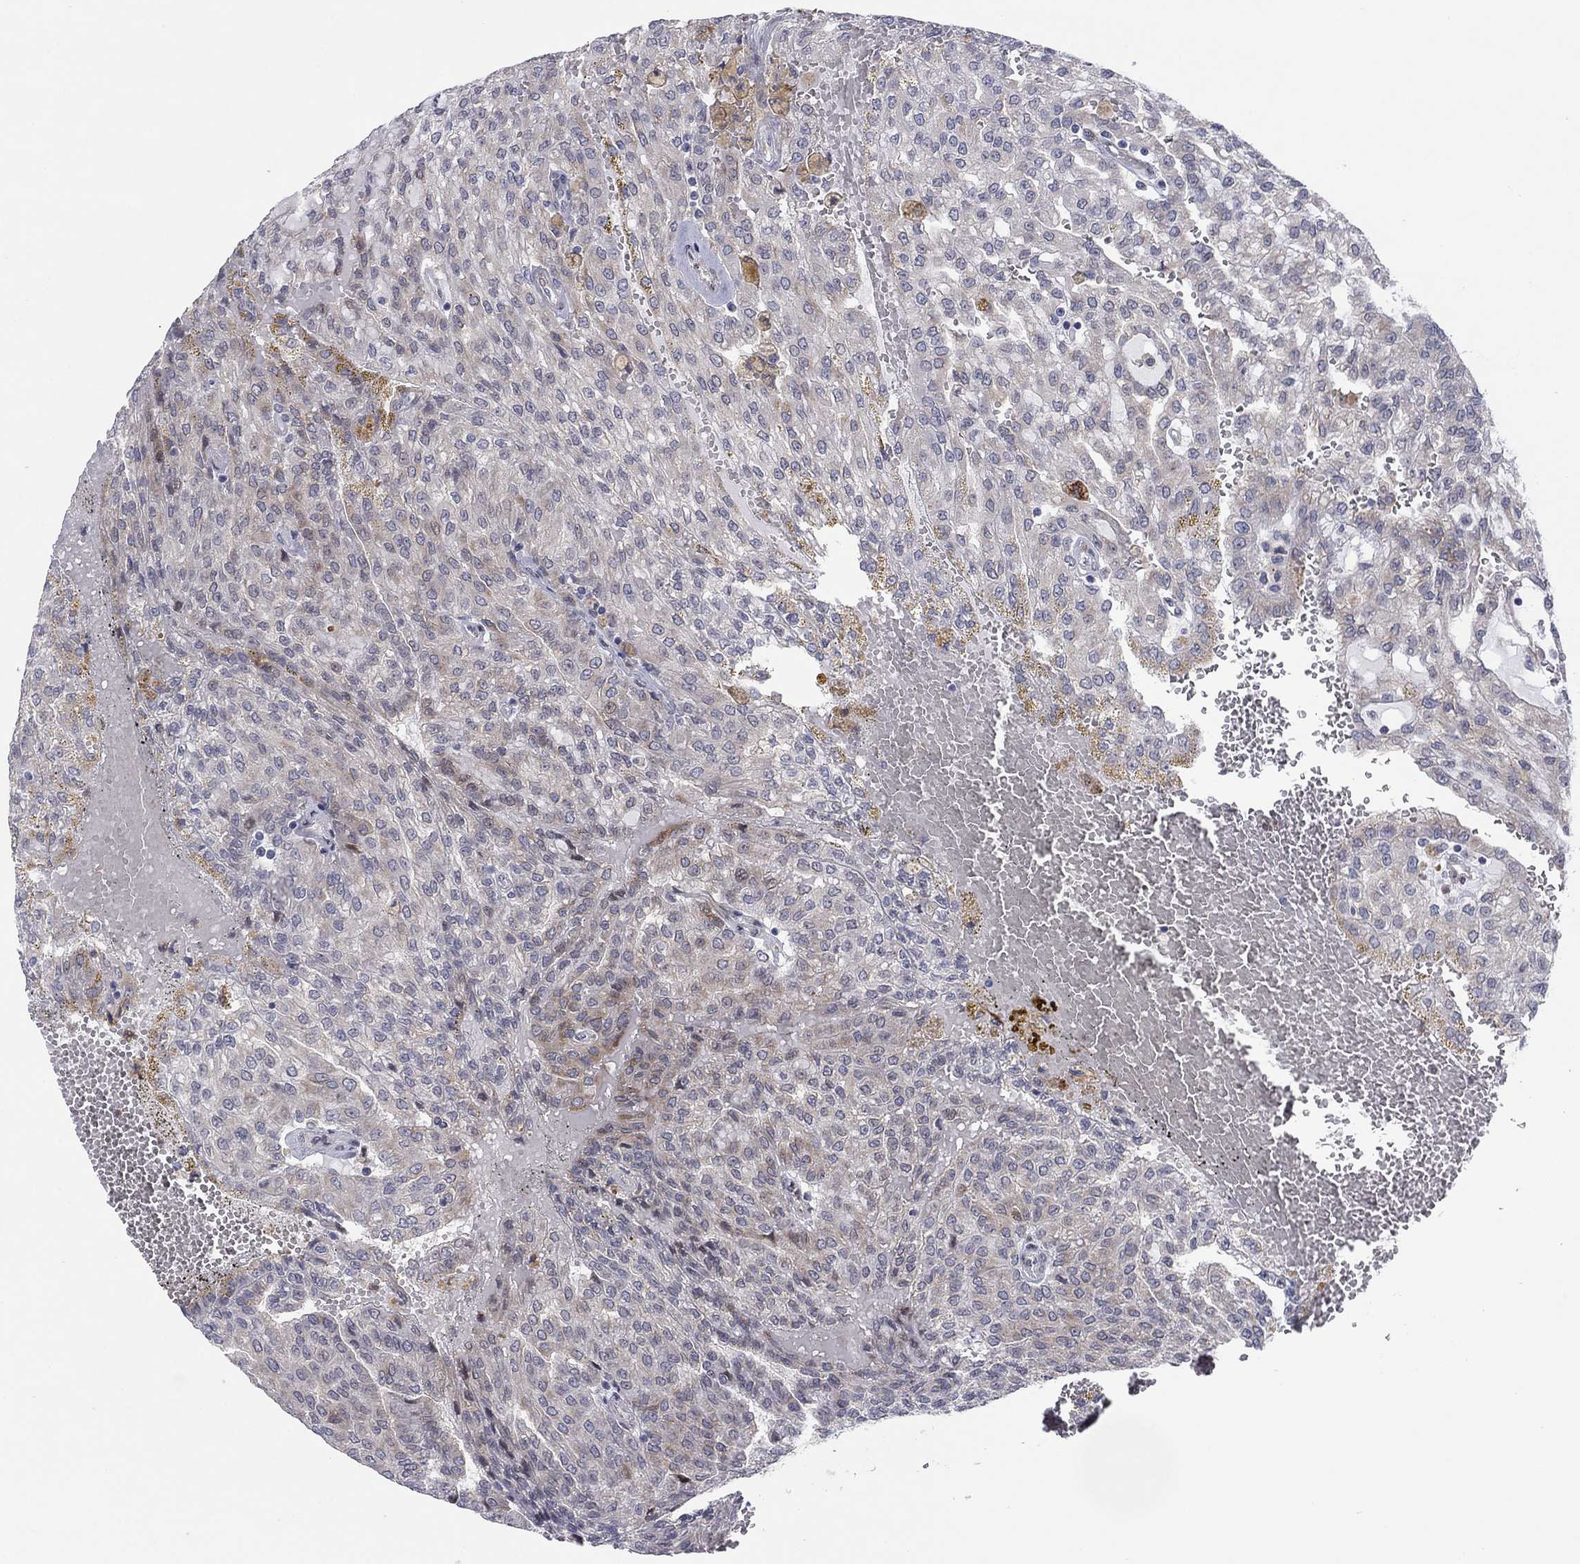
{"staining": {"intensity": "negative", "quantity": "none", "location": "none"}, "tissue": "renal cancer", "cell_type": "Tumor cells", "image_type": "cancer", "snomed": [{"axis": "morphology", "description": "Adenocarcinoma, NOS"}, {"axis": "topography", "description": "Kidney"}], "caption": "Tumor cells are negative for brown protein staining in renal cancer.", "gene": "TTC21B", "patient": {"sex": "male", "age": 63}}